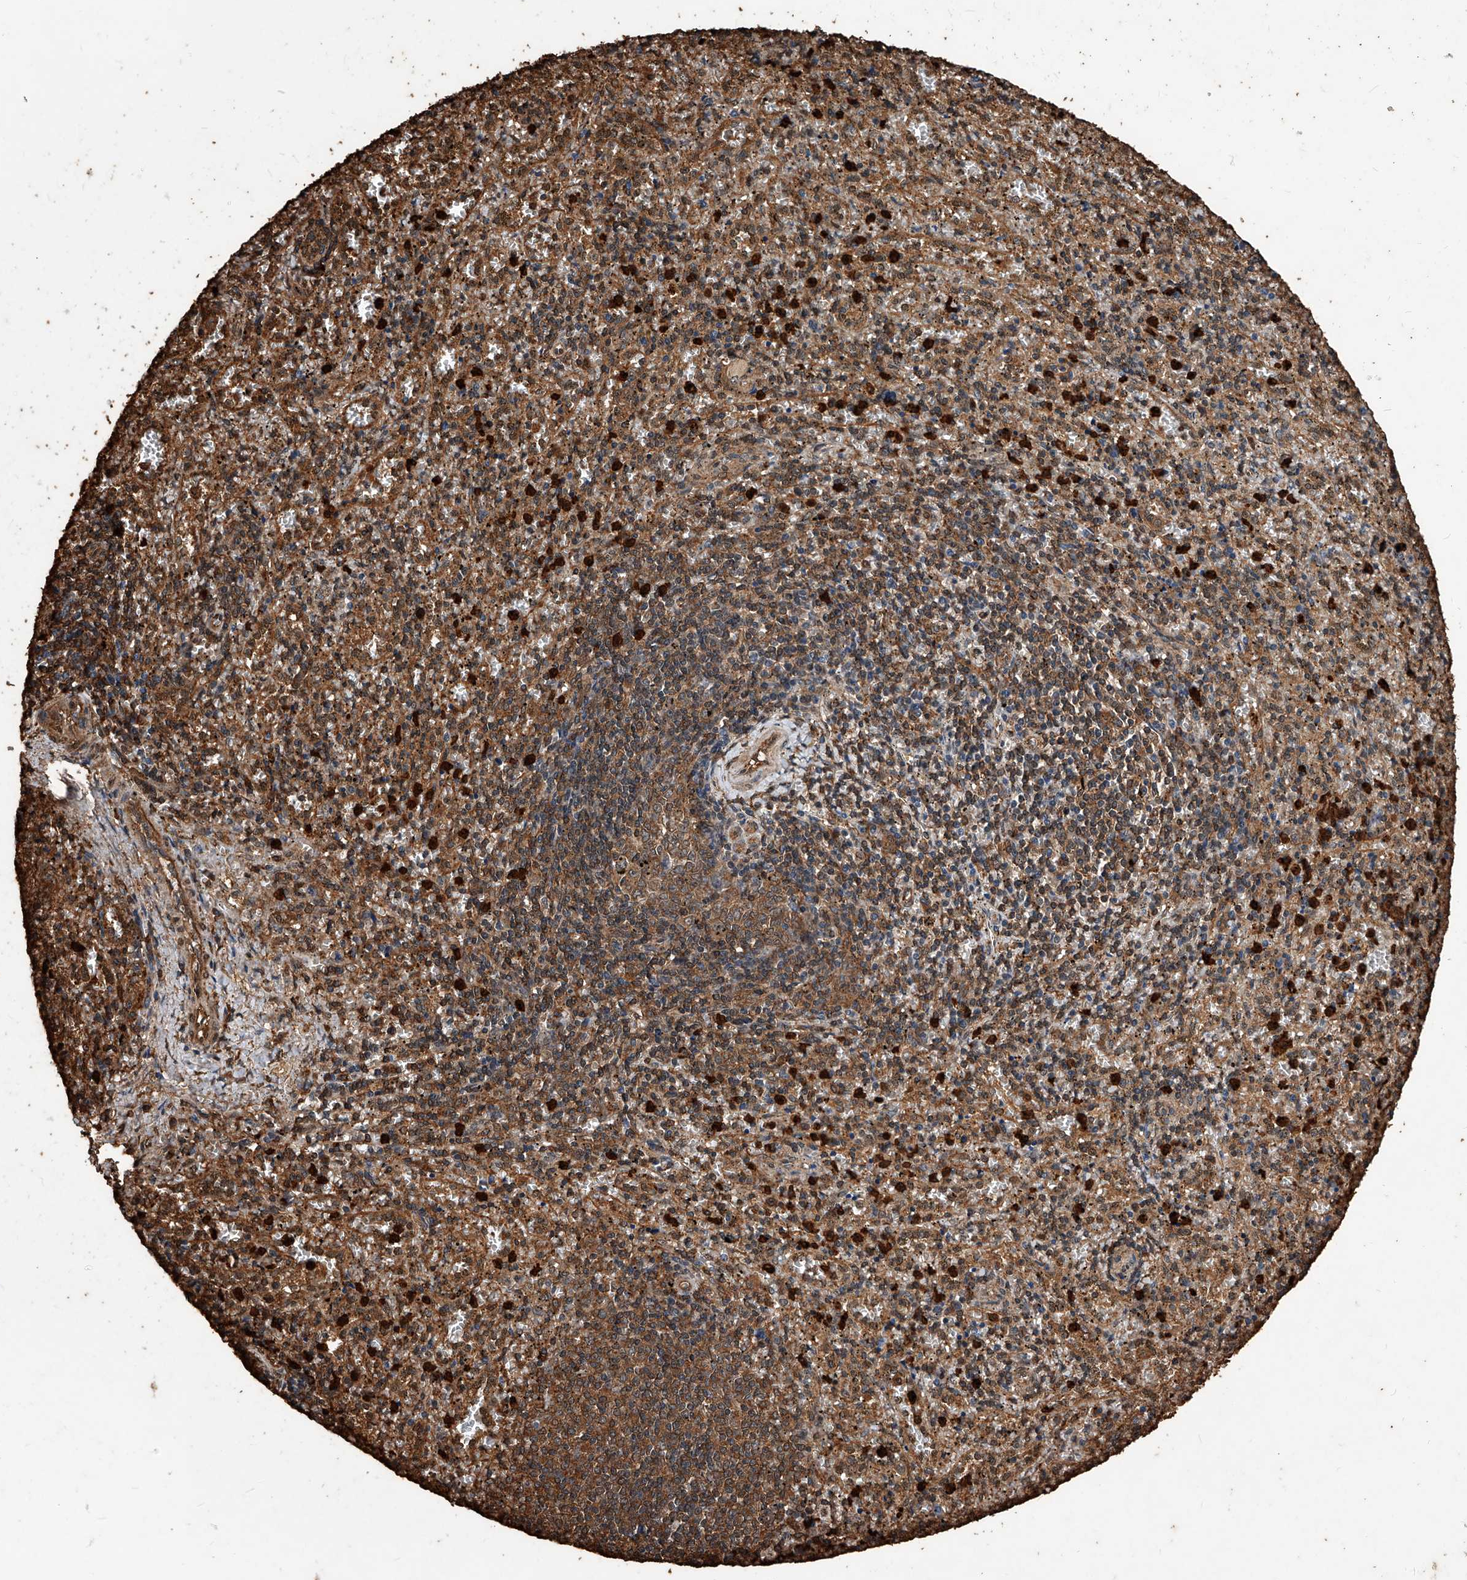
{"staining": {"intensity": "strong", "quantity": "25%-75%", "location": "cytoplasmic/membranous"}, "tissue": "spleen", "cell_type": "Cells in red pulp", "image_type": "normal", "snomed": [{"axis": "morphology", "description": "Normal tissue, NOS"}, {"axis": "topography", "description": "Spleen"}], "caption": "The immunohistochemical stain highlights strong cytoplasmic/membranous expression in cells in red pulp of benign spleen.", "gene": "UCP2", "patient": {"sex": "male", "age": 11}}